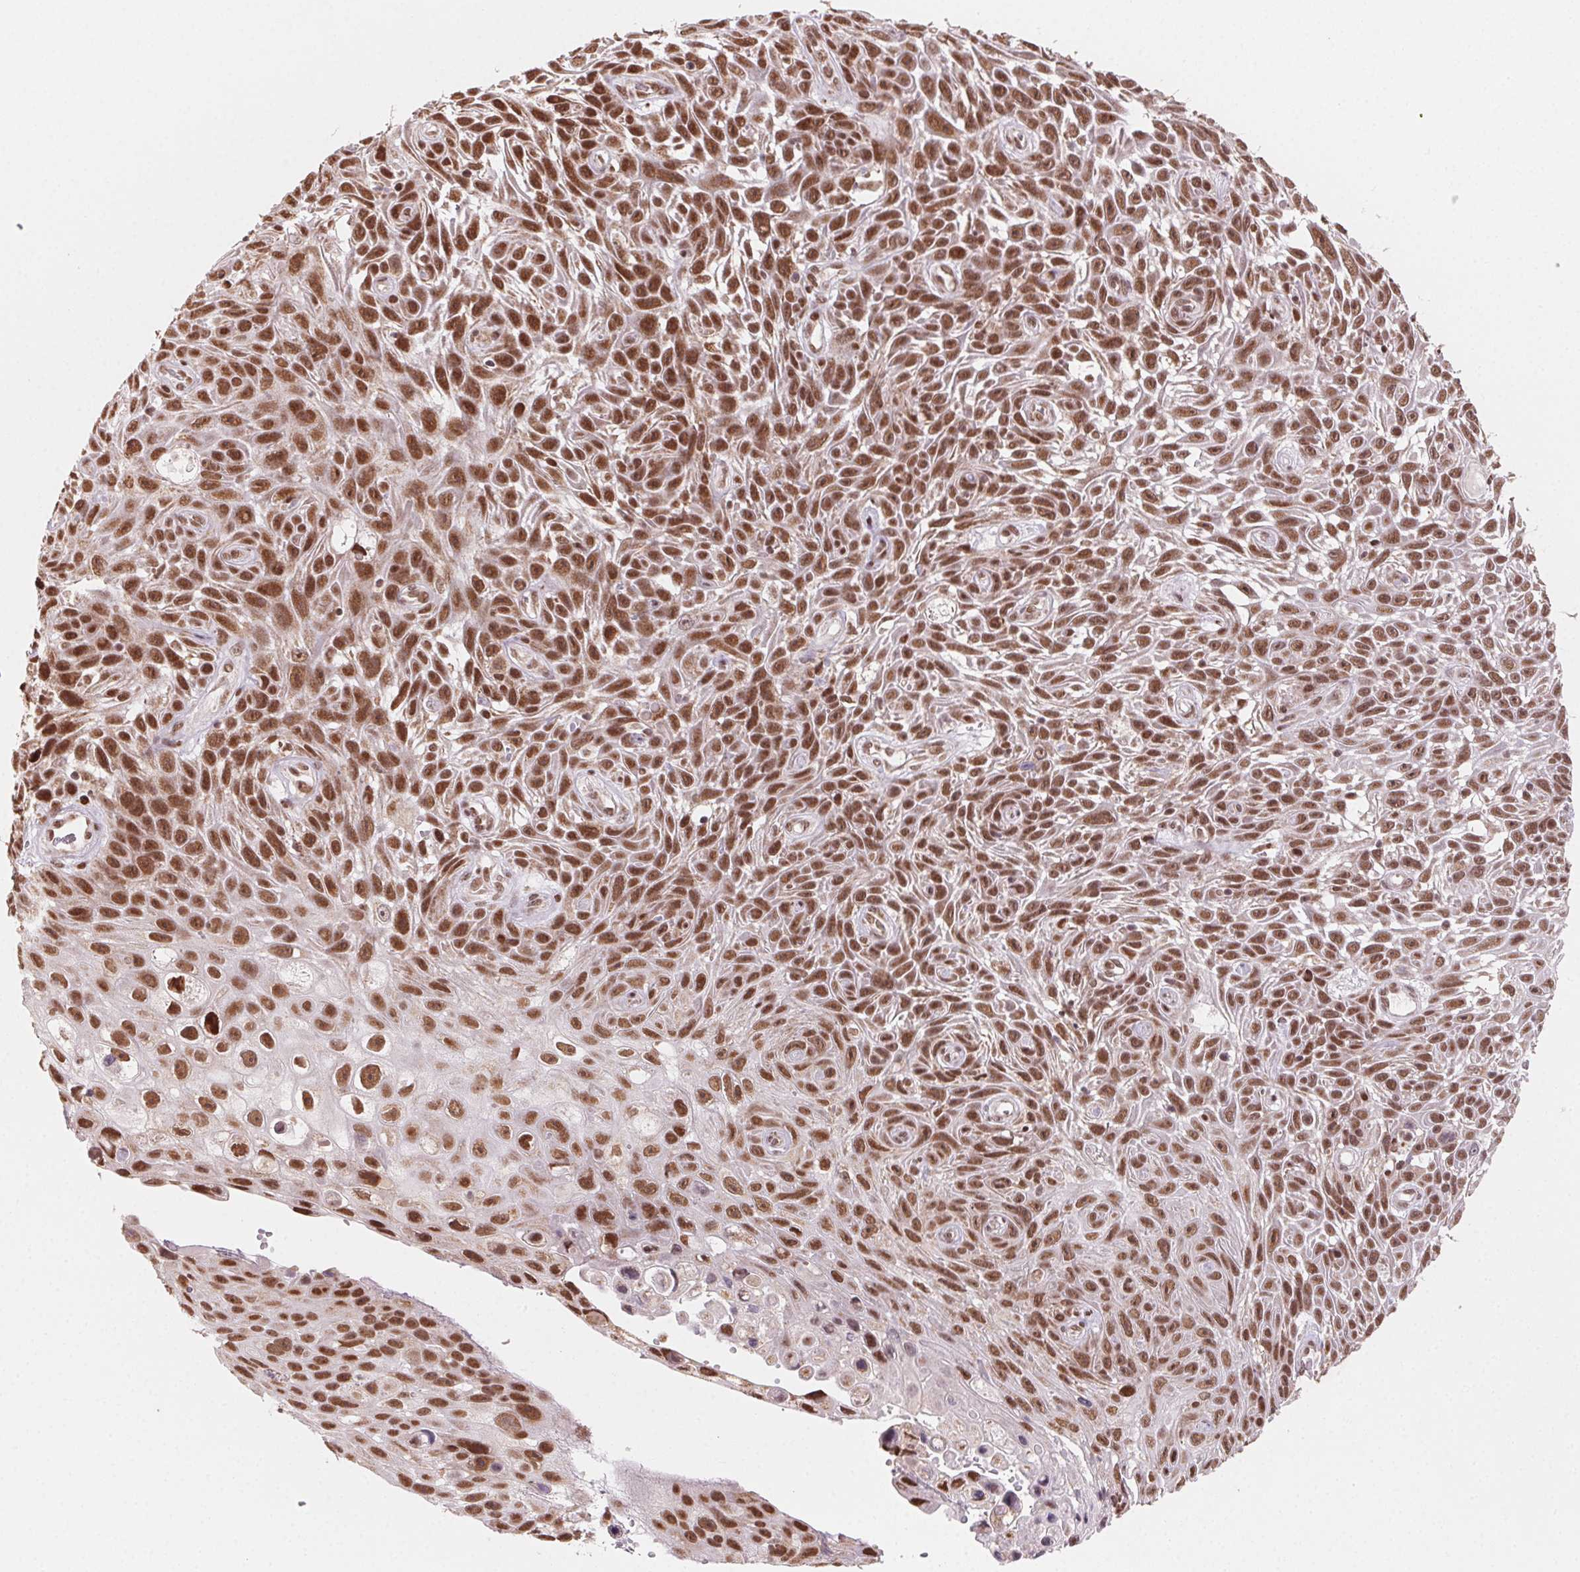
{"staining": {"intensity": "moderate", "quantity": ">75%", "location": "nuclear"}, "tissue": "skin cancer", "cell_type": "Tumor cells", "image_type": "cancer", "snomed": [{"axis": "morphology", "description": "Squamous cell carcinoma, NOS"}, {"axis": "topography", "description": "Skin"}], "caption": "Tumor cells reveal moderate nuclear expression in approximately >75% of cells in skin cancer (squamous cell carcinoma).", "gene": "TOPORS", "patient": {"sex": "male", "age": 82}}